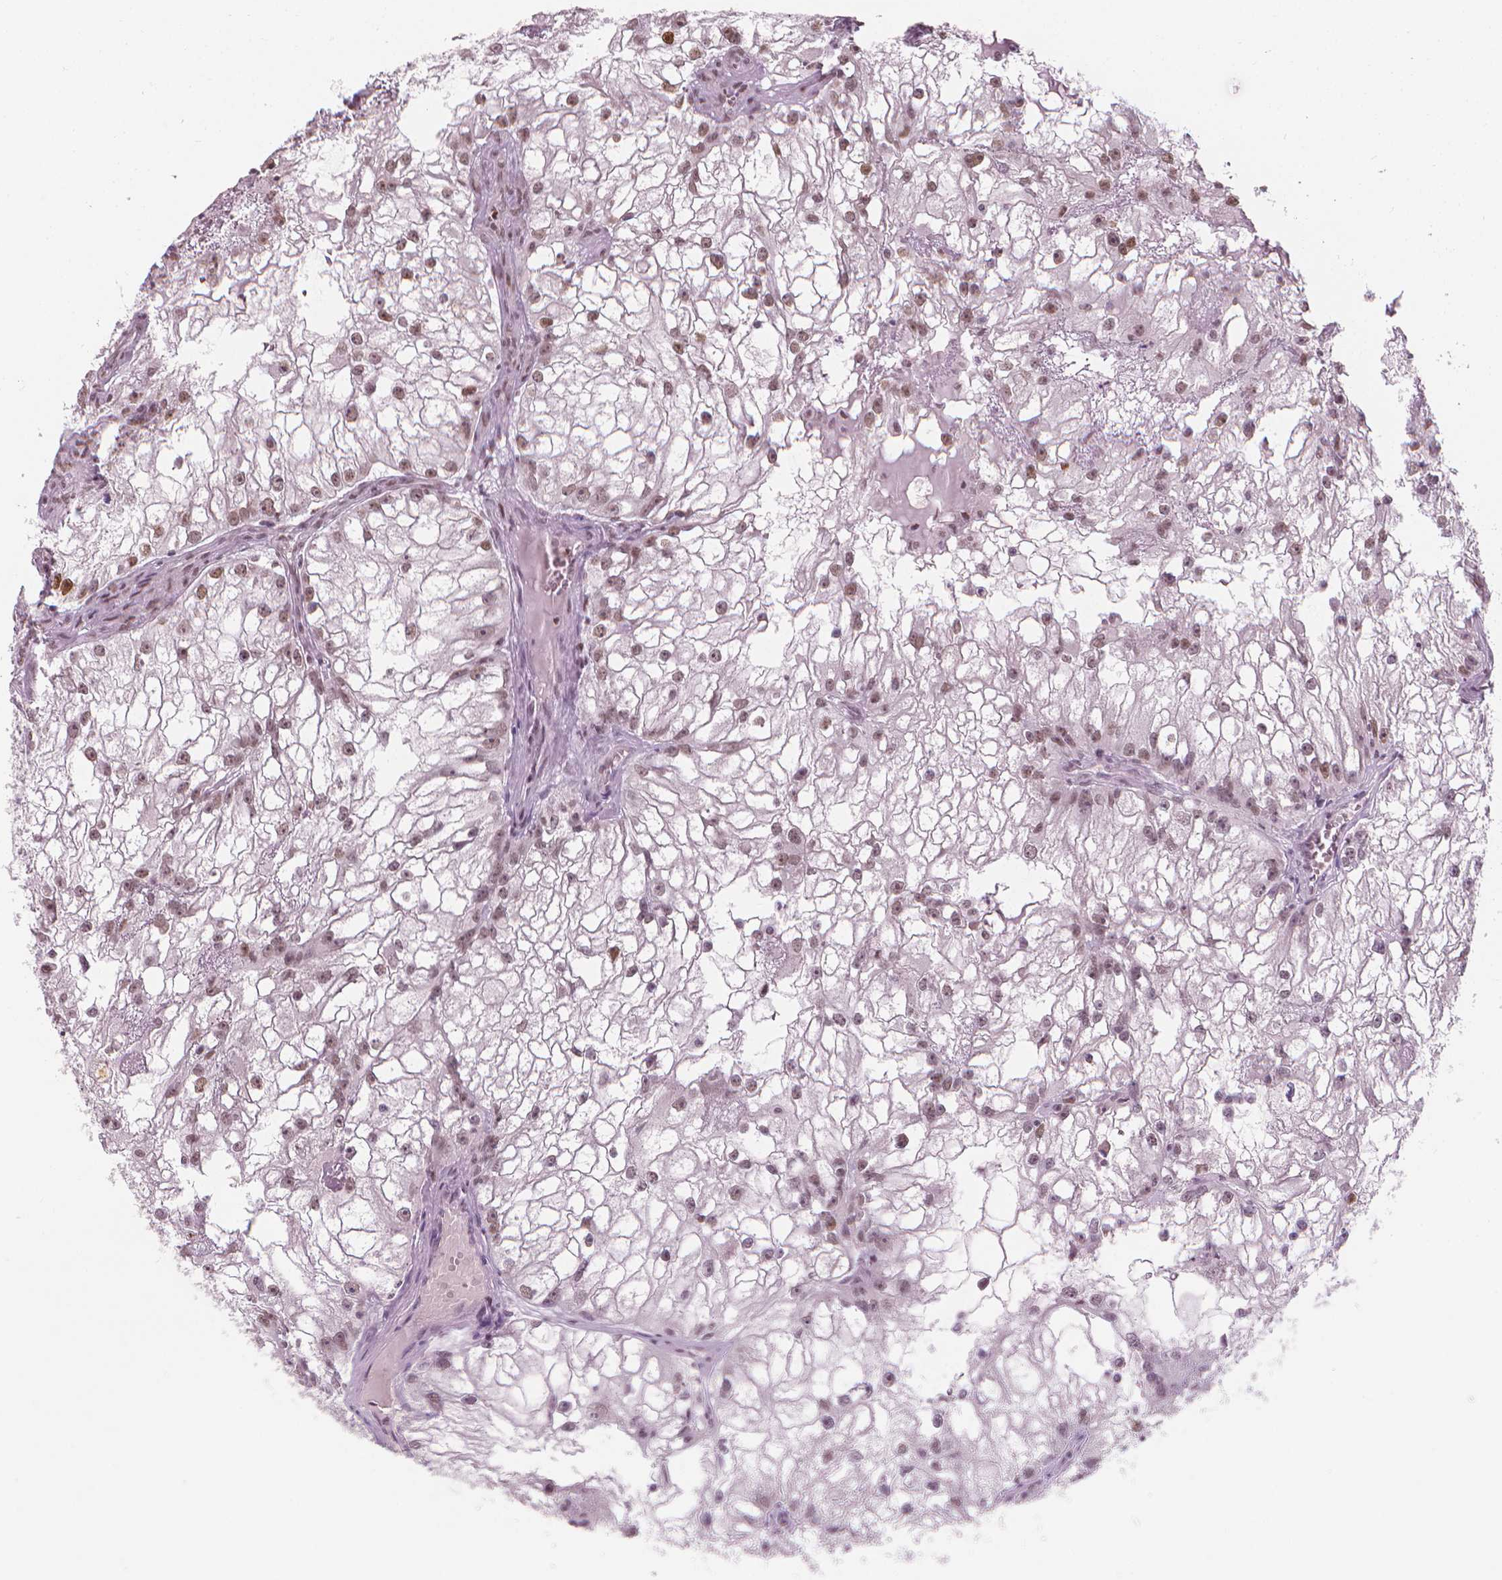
{"staining": {"intensity": "weak", "quantity": "25%-75%", "location": "nuclear"}, "tissue": "renal cancer", "cell_type": "Tumor cells", "image_type": "cancer", "snomed": [{"axis": "morphology", "description": "Adenocarcinoma, NOS"}, {"axis": "topography", "description": "Kidney"}], "caption": "Immunohistochemistry photomicrograph of human renal adenocarcinoma stained for a protein (brown), which reveals low levels of weak nuclear expression in approximately 25%-75% of tumor cells.", "gene": "CDKN1C", "patient": {"sex": "male", "age": 59}}